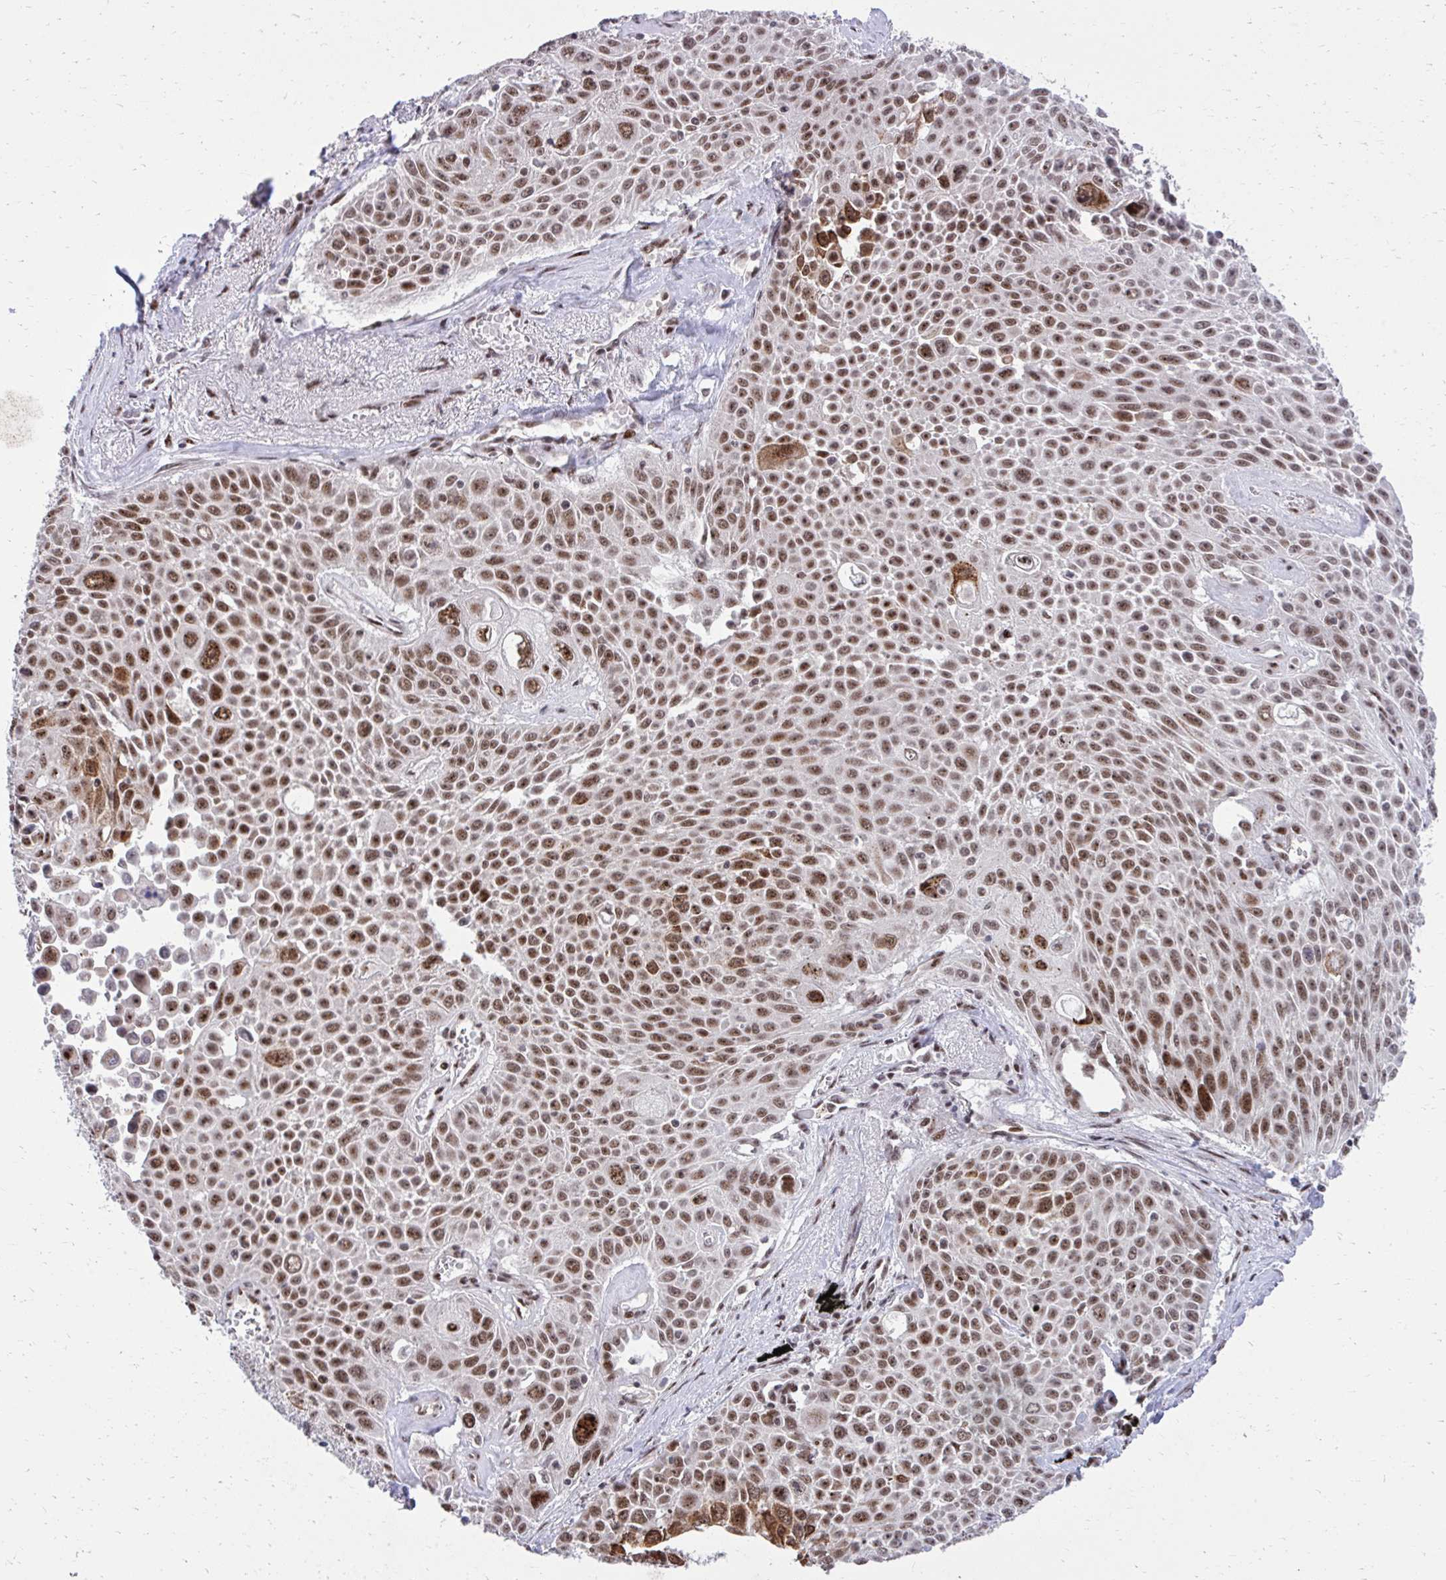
{"staining": {"intensity": "strong", "quantity": ">75%", "location": "cytoplasmic/membranous,nuclear"}, "tissue": "lung cancer", "cell_type": "Tumor cells", "image_type": "cancer", "snomed": [{"axis": "morphology", "description": "Squamous cell carcinoma, NOS"}, {"axis": "morphology", "description": "Squamous cell carcinoma, metastatic, NOS"}, {"axis": "topography", "description": "Lymph node"}, {"axis": "topography", "description": "Lung"}], "caption": "Strong cytoplasmic/membranous and nuclear protein staining is appreciated in about >75% of tumor cells in lung cancer.", "gene": "HOXA4", "patient": {"sex": "female", "age": 62}}